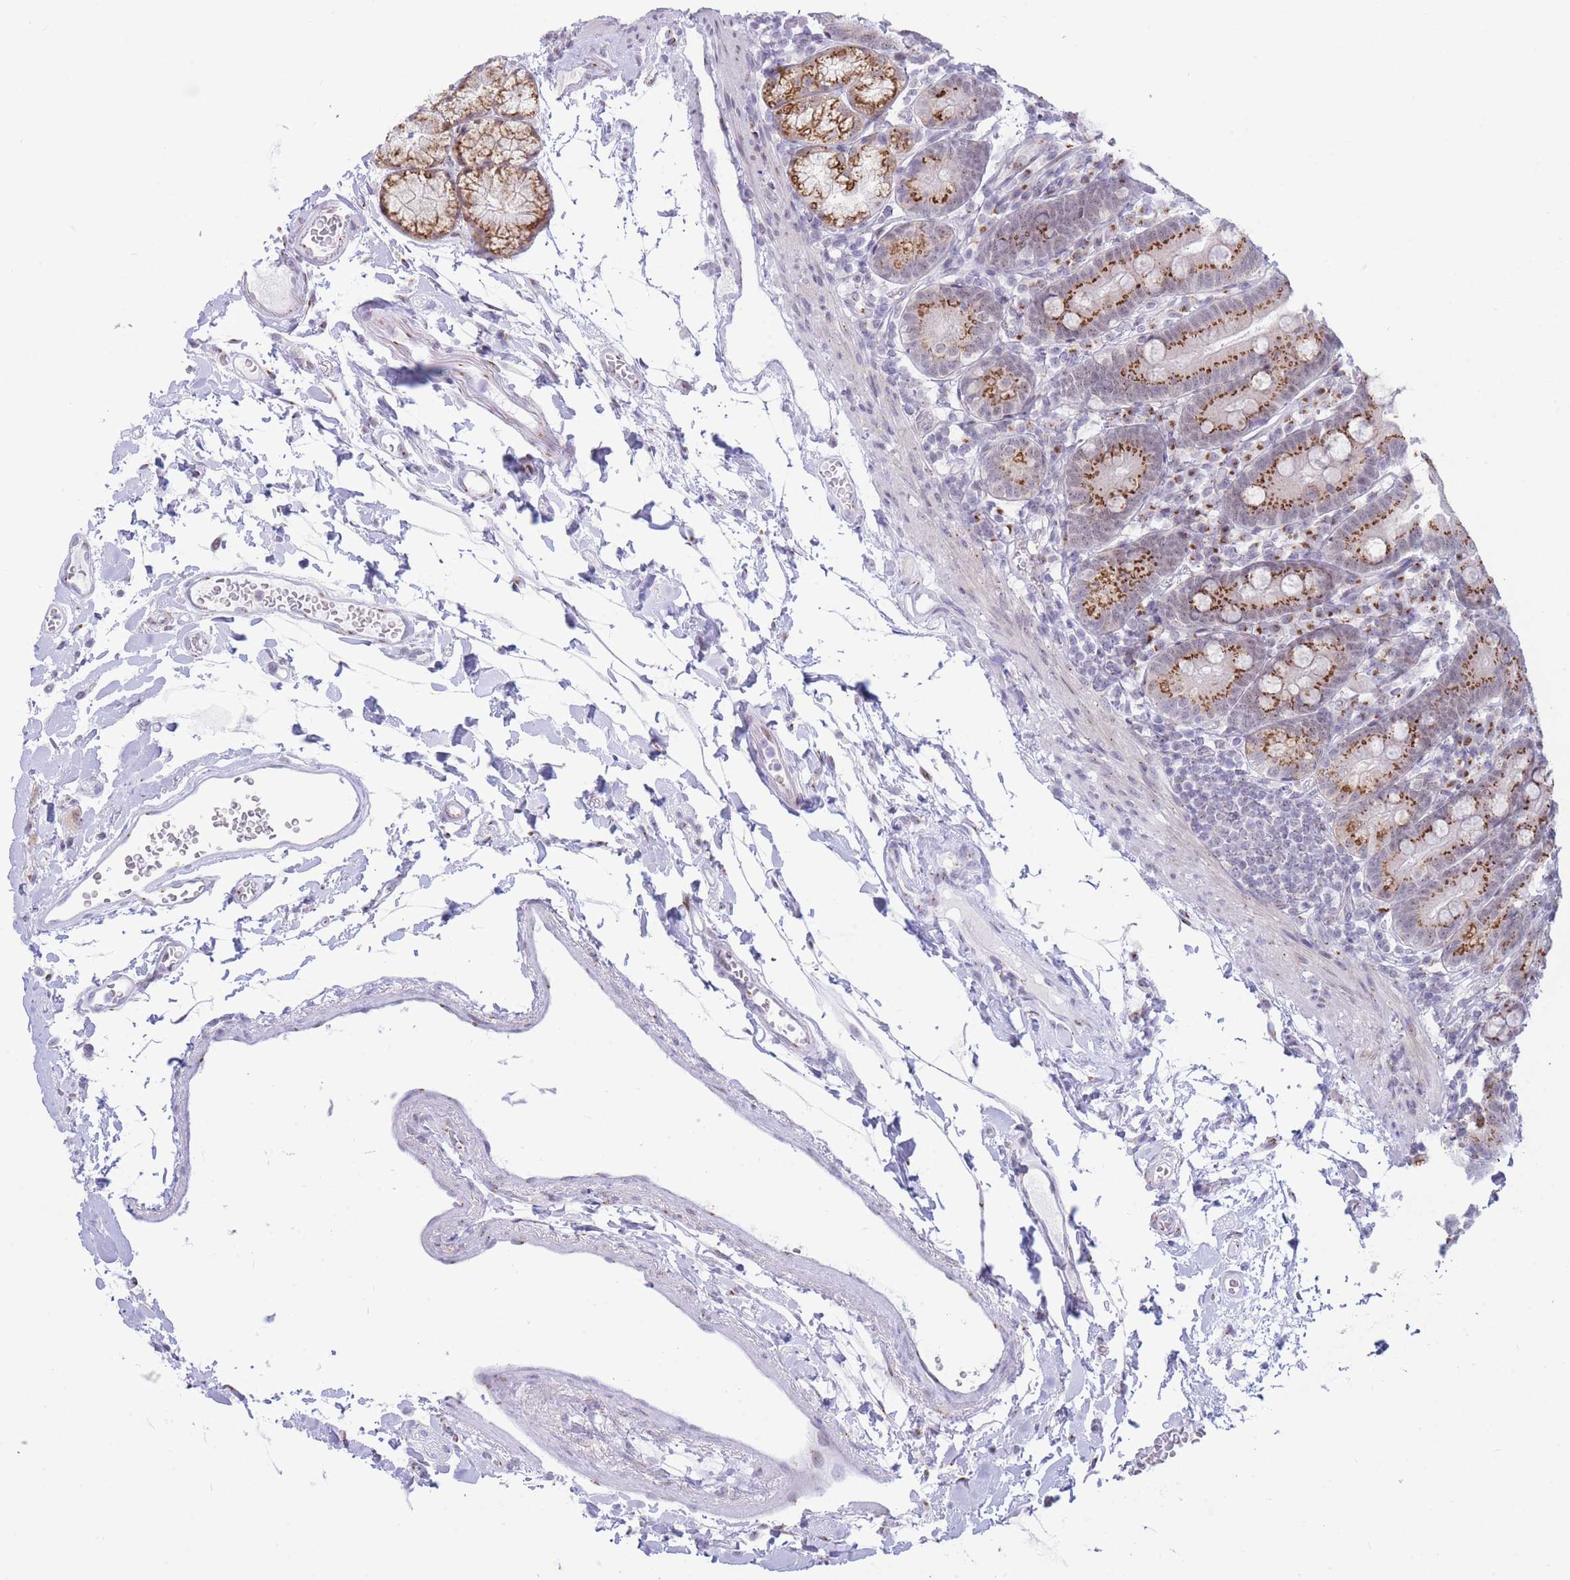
{"staining": {"intensity": "strong", "quantity": ">75%", "location": "cytoplasmic/membranous"}, "tissue": "duodenum", "cell_type": "Glandular cells", "image_type": "normal", "snomed": [{"axis": "morphology", "description": "Normal tissue, NOS"}, {"axis": "topography", "description": "Duodenum"}], "caption": "Unremarkable duodenum reveals strong cytoplasmic/membranous positivity in about >75% of glandular cells, visualized by immunohistochemistry.", "gene": "INO80C", "patient": {"sex": "female", "age": 67}}